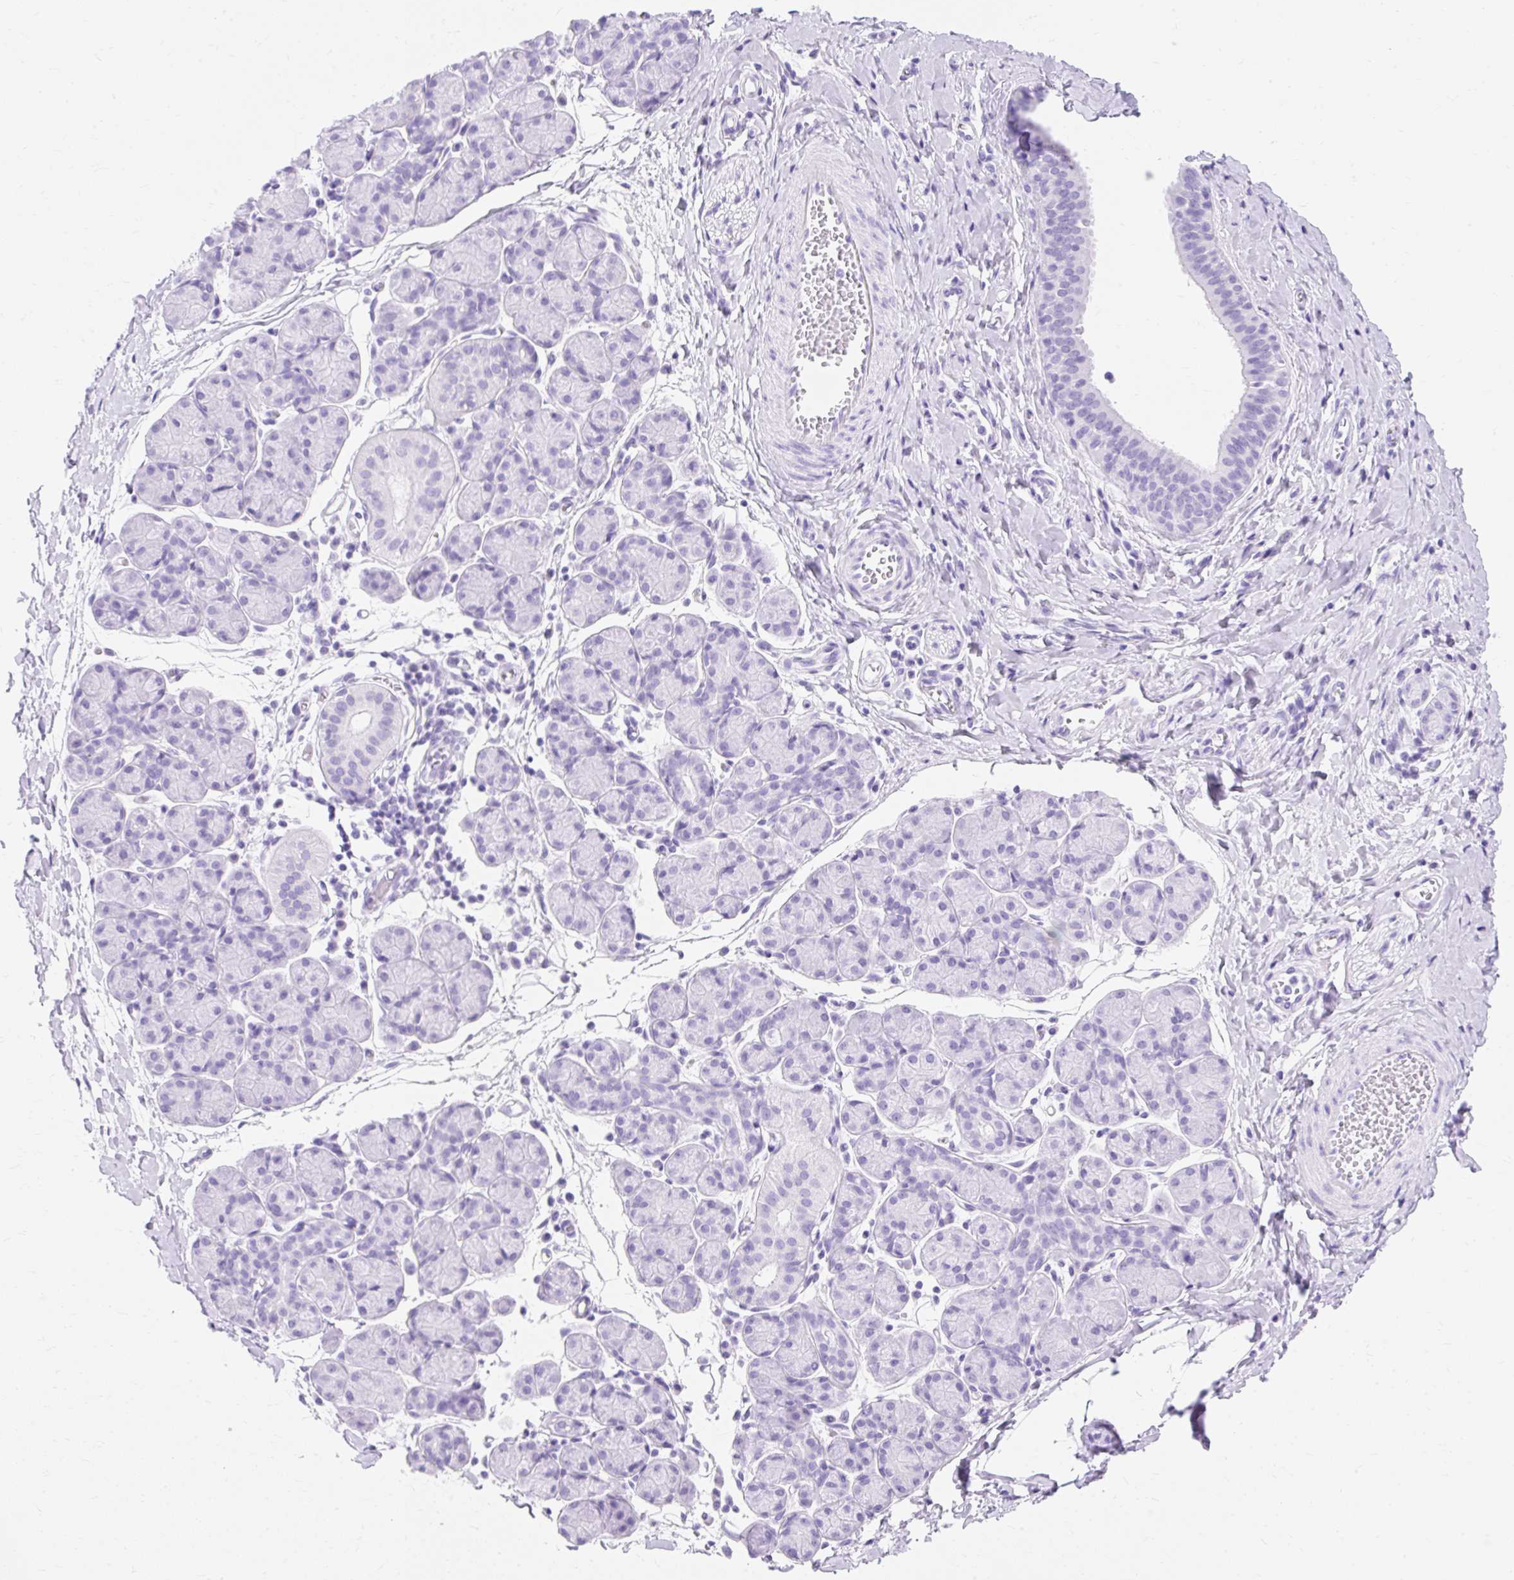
{"staining": {"intensity": "negative", "quantity": "none", "location": "none"}, "tissue": "salivary gland", "cell_type": "Glandular cells", "image_type": "normal", "snomed": [{"axis": "morphology", "description": "Normal tissue, NOS"}, {"axis": "morphology", "description": "Inflammation, NOS"}, {"axis": "topography", "description": "Lymph node"}, {"axis": "topography", "description": "Salivary gland"}], "caption": "High magnification brightfield microscopy of normal salivary gland stained with DAB (brown) and counterstained with hematoxylin (blue): glandular cells show no significant staining.", "gene": "MBP", "patient": {"sex": "male", "age": 3}}